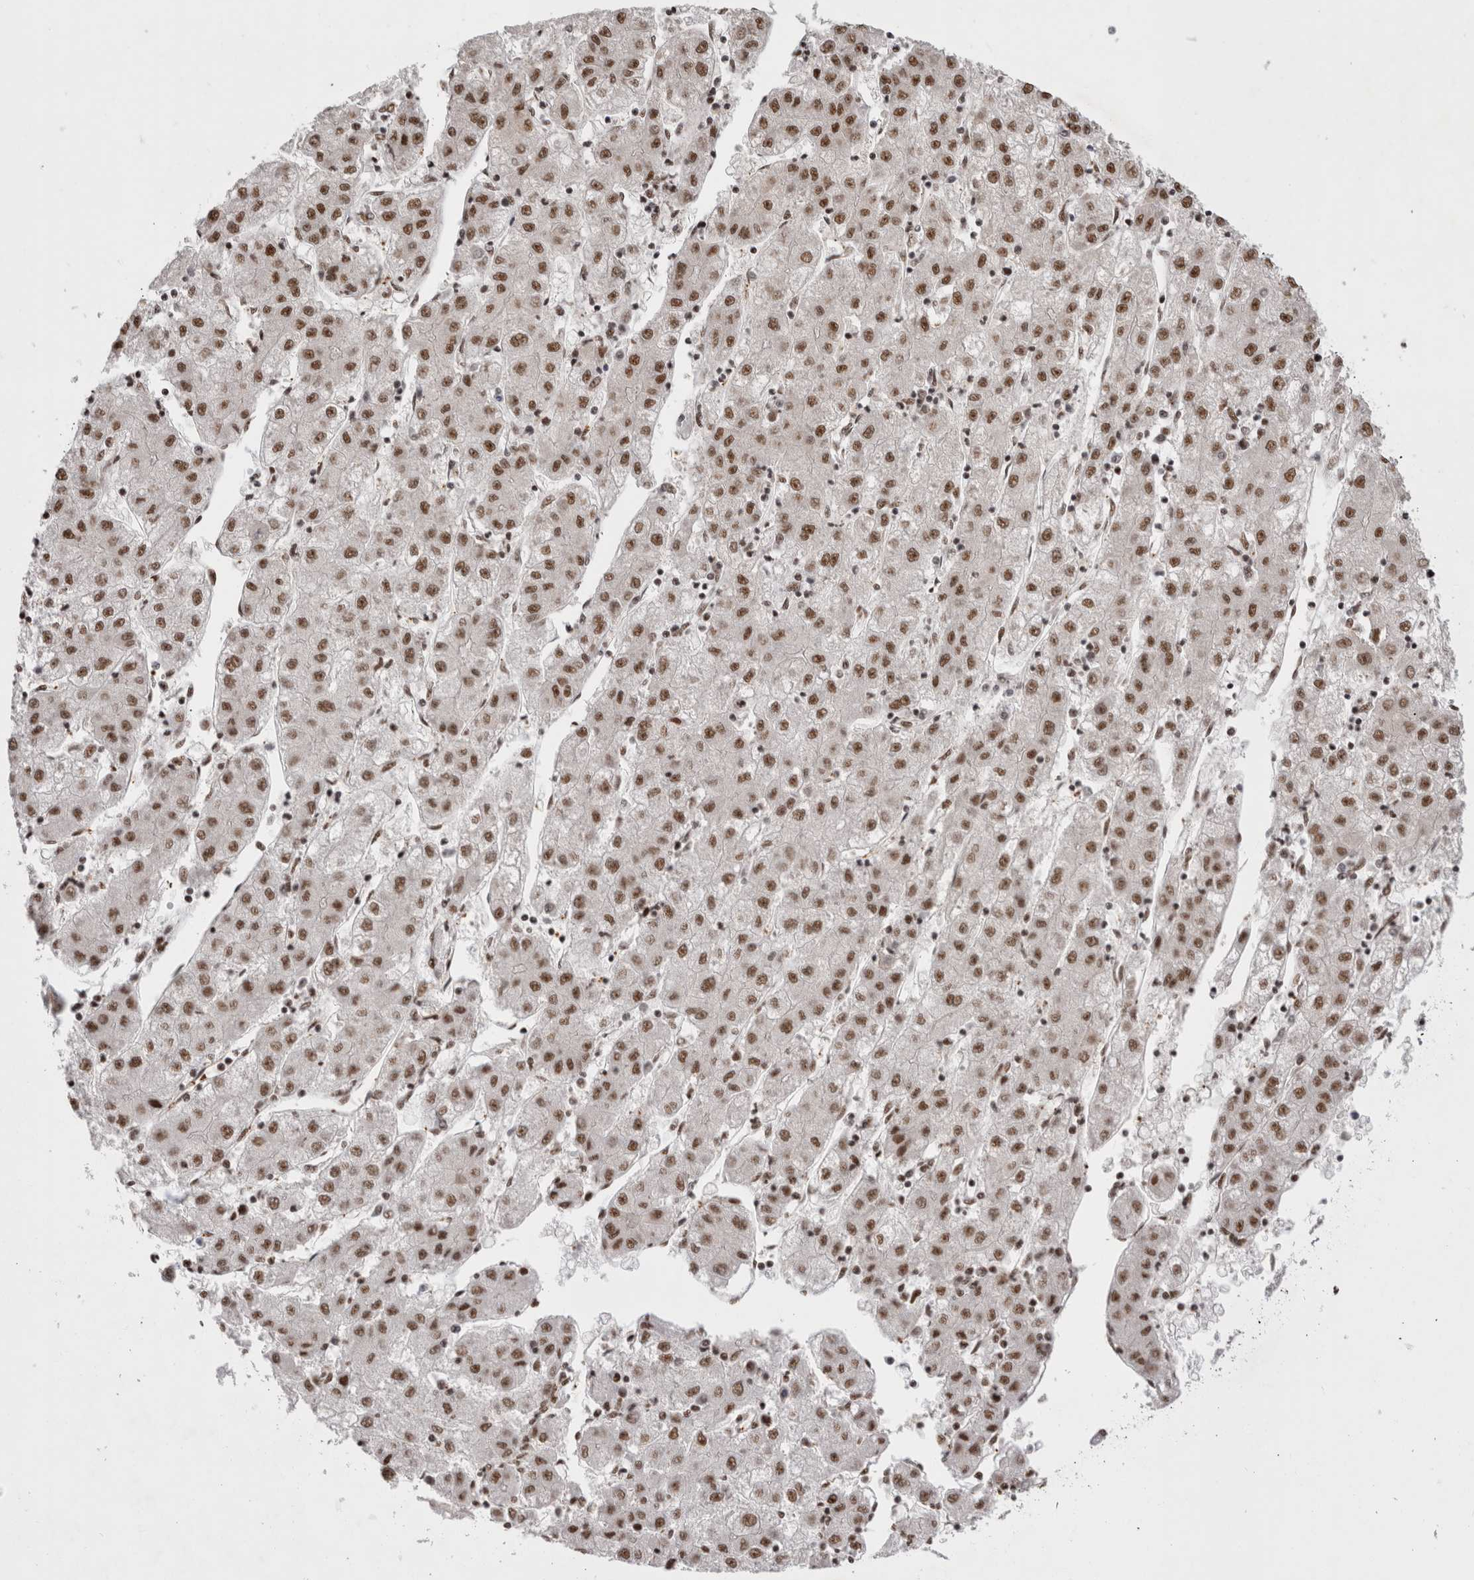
{"staining": {"intensity": "moderate", "quantity": ">75%", "location": "nuclear"}, "tissue": "liver cancer", "cell_type": "Tumor cells", "image_type": "cancer", "snomed": [{"axis": "morphology", "description": "Carcinoma, Hepatocellular, NOS"}, {"axis": "topography", "description": "Liver"}], "caption": "A micrograph of liver cancer (hepatocellular carcinoma) stained for a protein exhibits moderate nuclear brown staining in tumor cells.", "gene": "EYA2", "patient": {"sex": "male", "age": 72}}